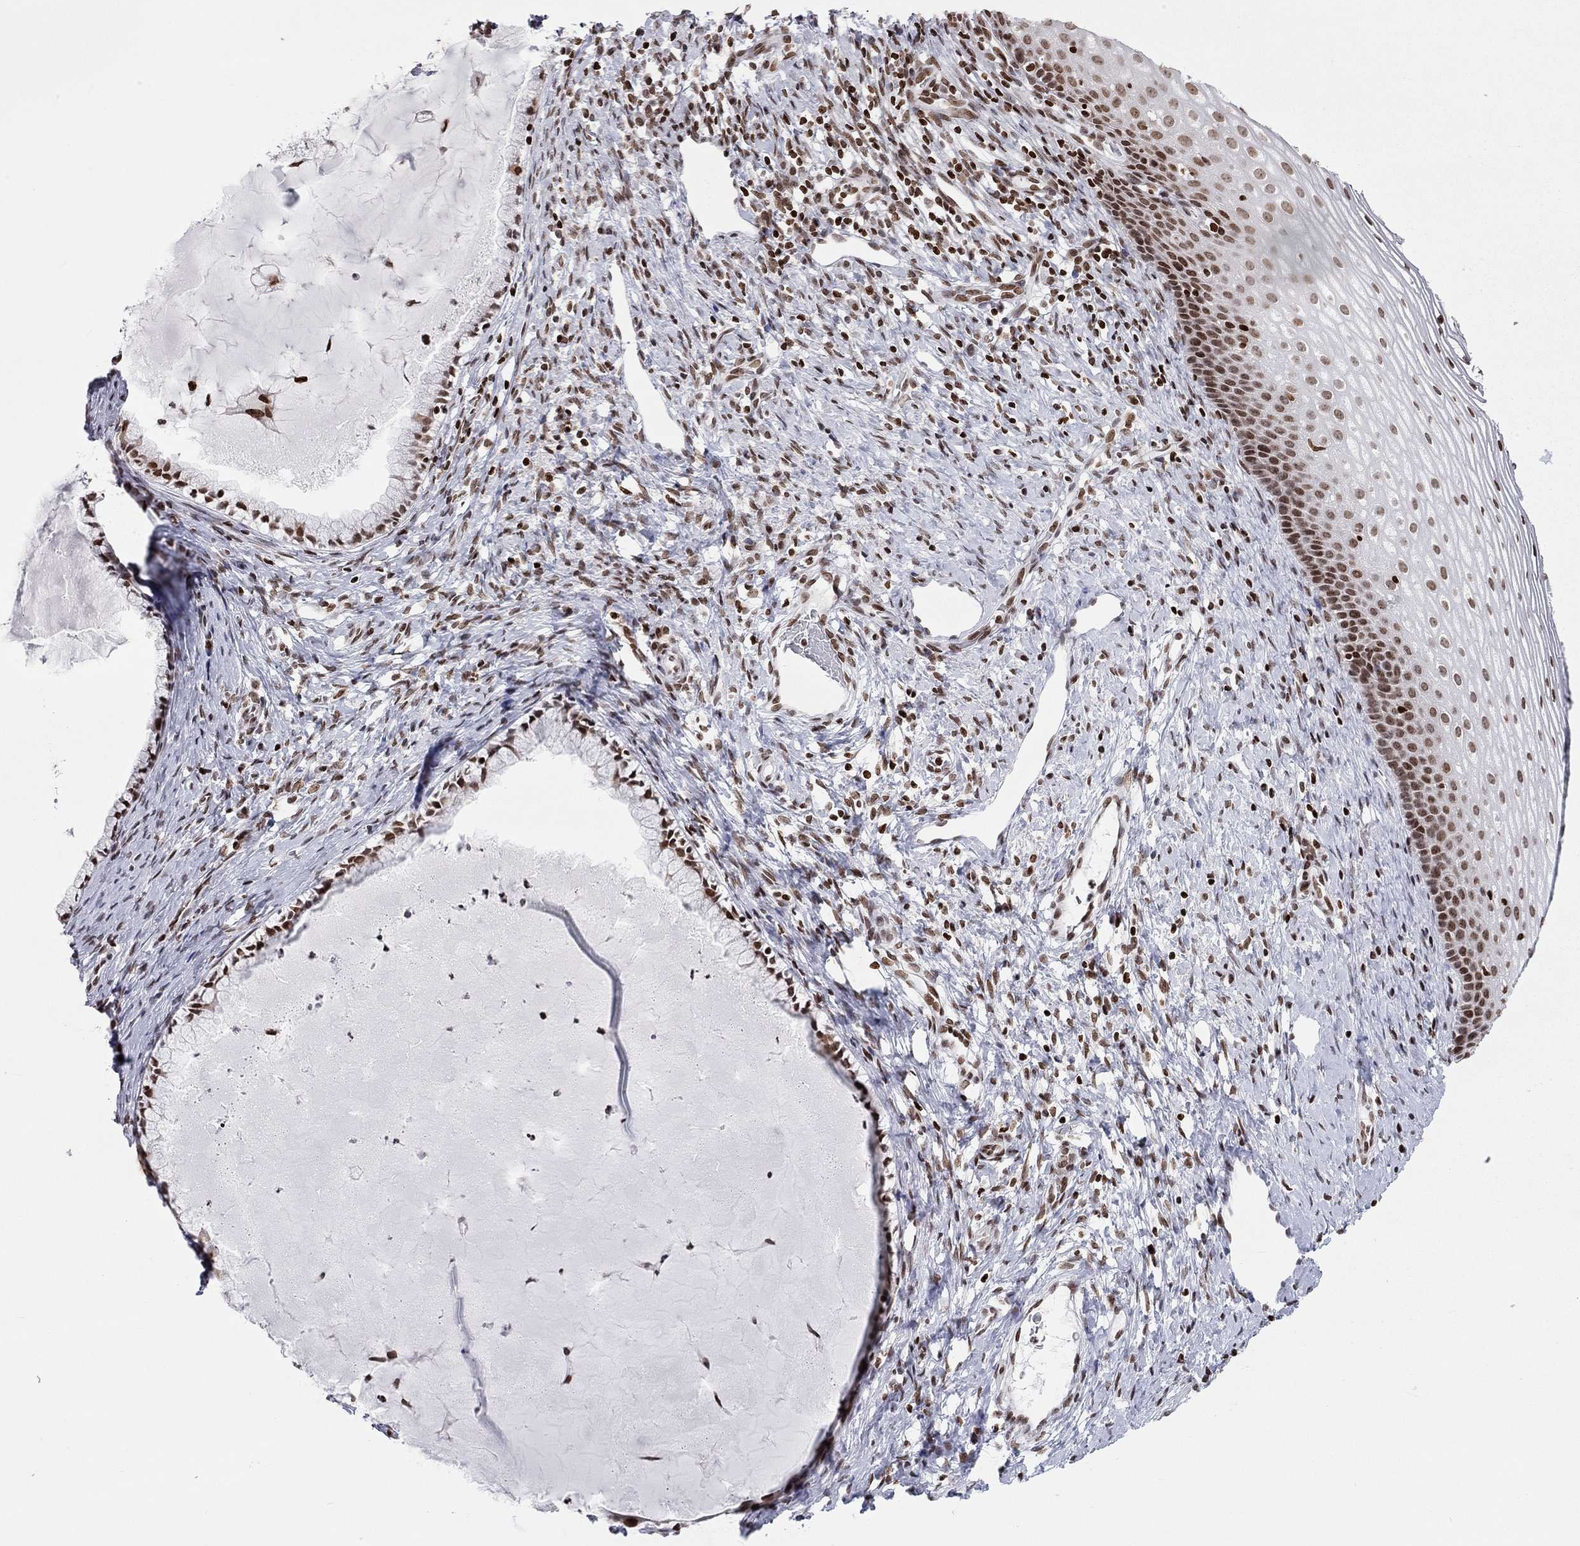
{"staining": {"intensity": "moderate", "quantity": "<25%", "location": "nuclear"}, "tissue": "cervix", "cell_type": "Glandular cells", "image_type": "normal", "snomed": [{"axis": "morphology", "description": "Normal tissue, NOS"}, {"axis": "topography", "description": "Cervix"}], "caption": "The immunohistochemical stain highlights moderate nuclear staining in glandular cells of unremarkable cervix. (DAB = brown stain, brightfield microscopy at high magnification).", "gene": "H2AX", "patient": {"sex": "female", "age": 39}}